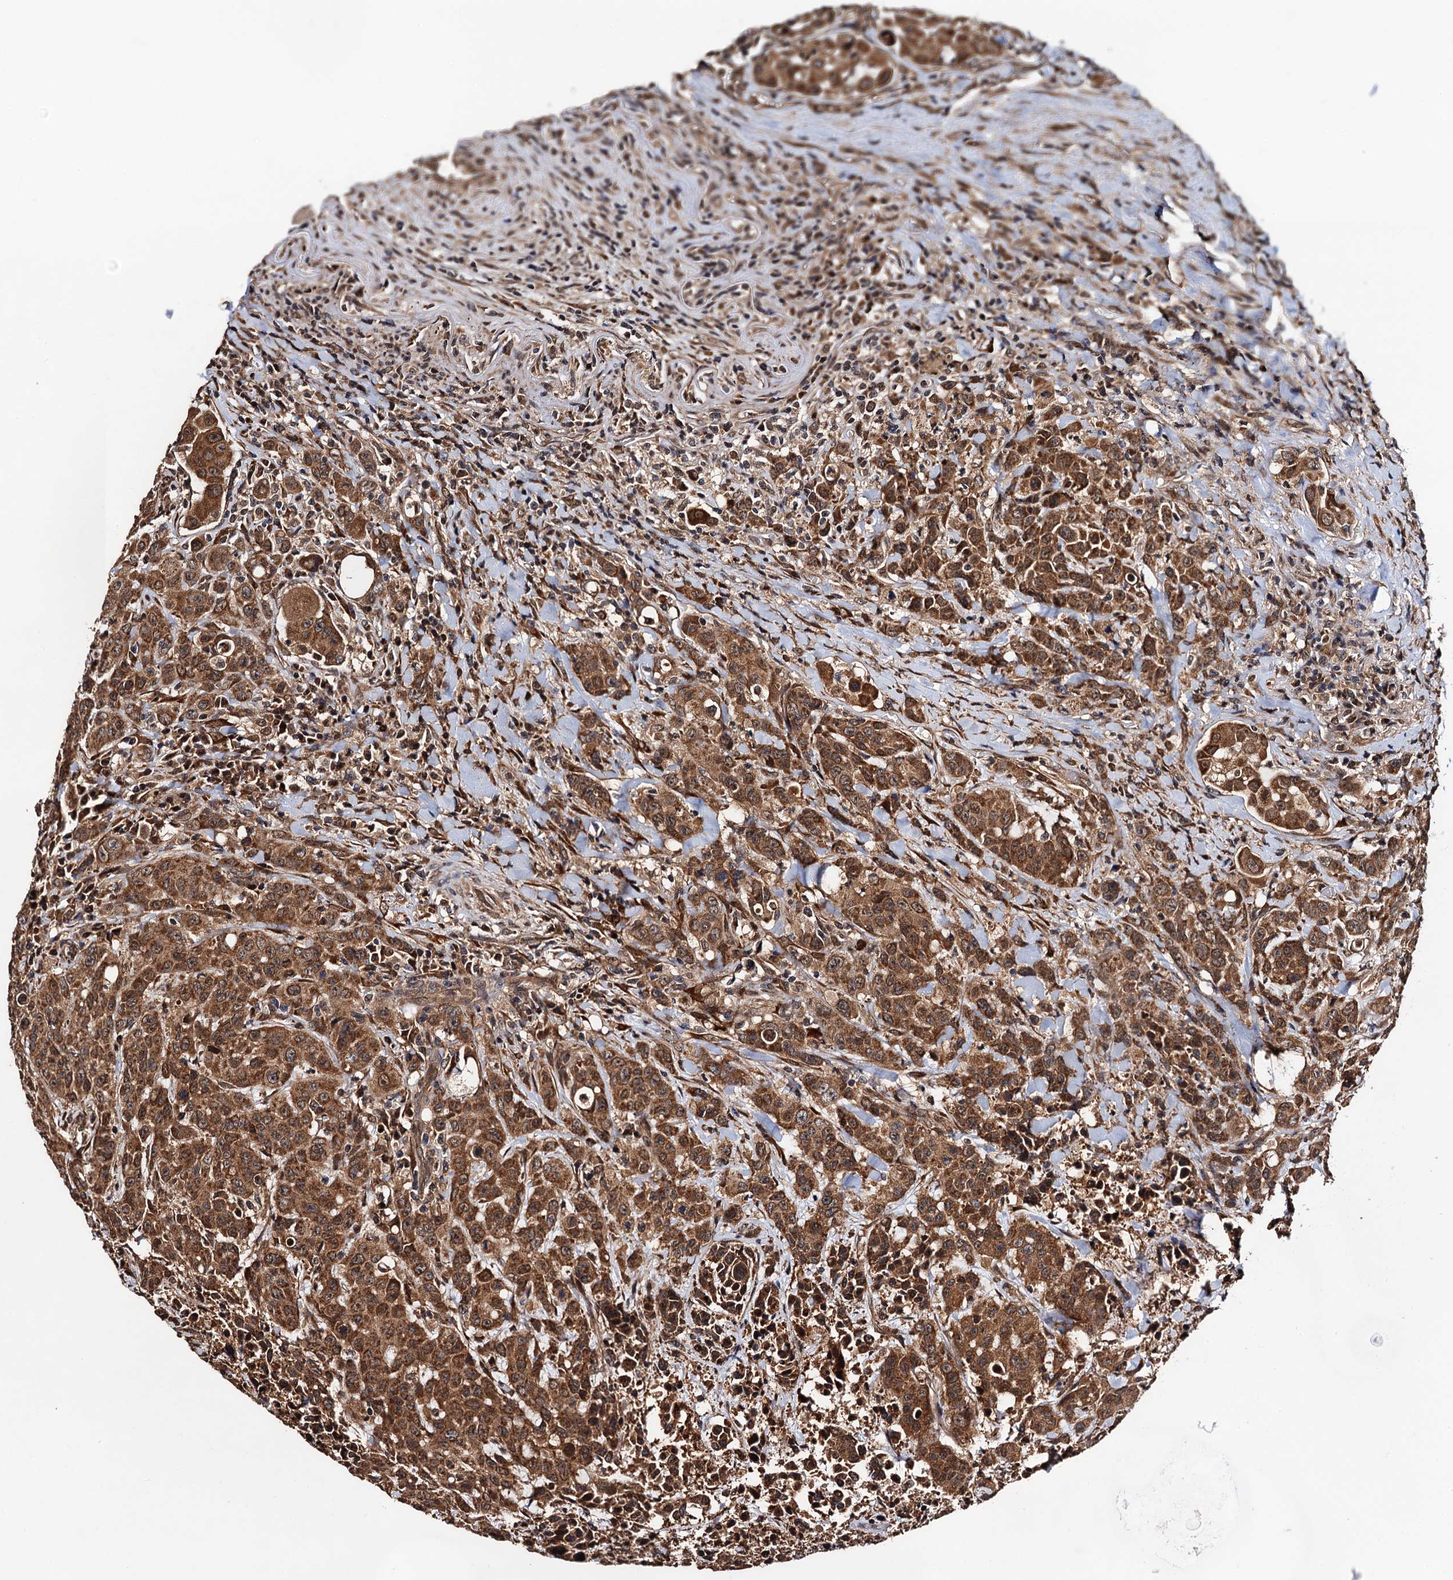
{"staining": {"intensity": "strong", "quantity": ">75%", "location": "cytoplasmic/membranous"}, "tissue": "colorectal cancer", "cell_type": "Tumor cells", "image_type": "cancer", "snomed": [{"axis": "morphology", "description": "Adenocarcinoma, NOS"}, {"axis": "topography", "description": "Colon"}], "caption": "Immunohistochemical staining of human colorectal cancer displays high levels of strong cytoplasmic/membranous protein staining in about >75% of tumor cells.", "gene": "MIER2", "patient": {"sex": "male", "age": 62}}